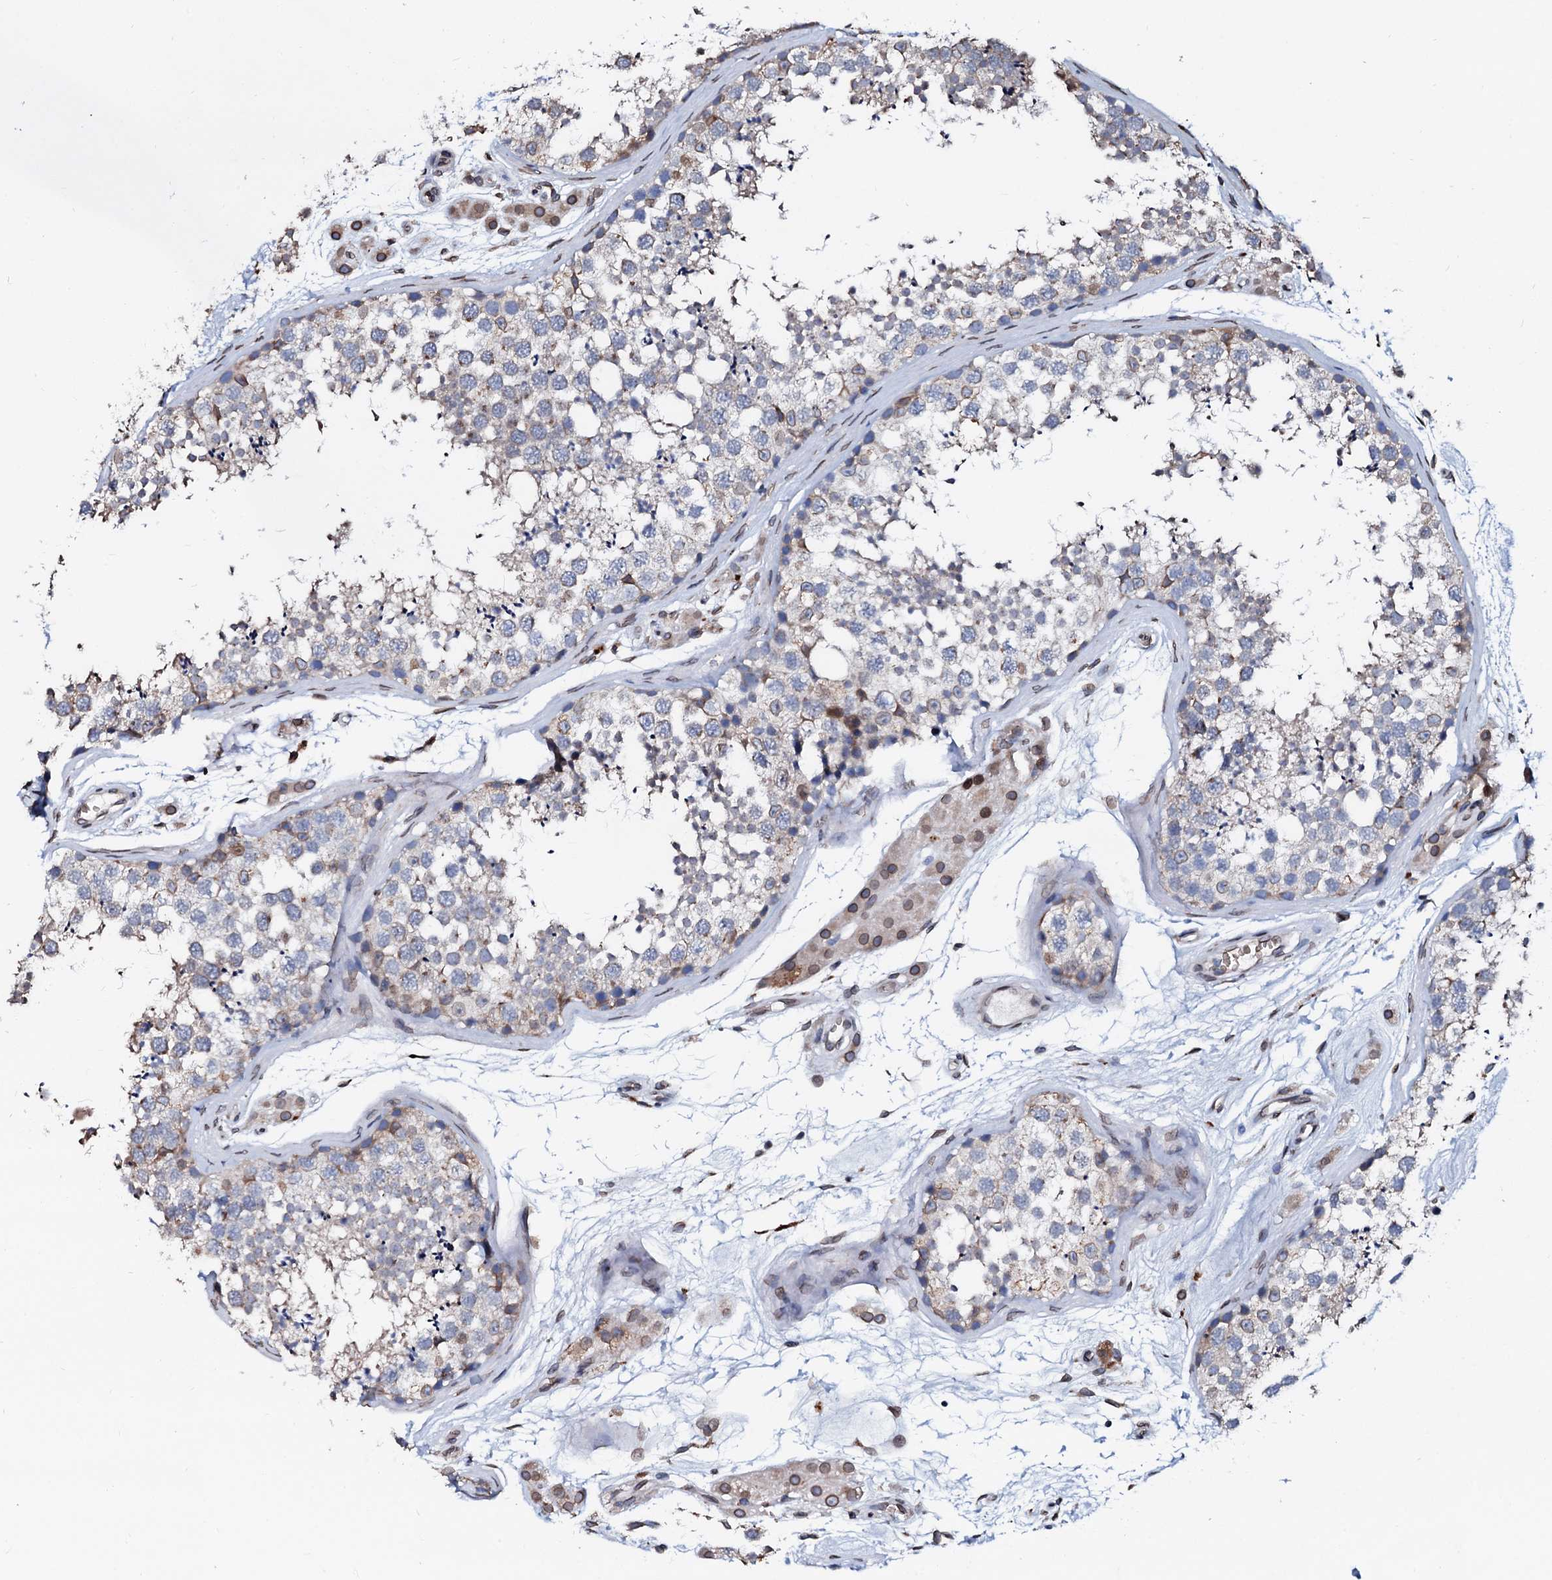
{"staining": {"intensity": "weak", "quantity": "<25%", "location": "cytoplasmic/membranous"}, "tissue": "testis", "cell_type": "Cells in seminiferous ducts", "image_type": "normal", "snomed": [{"axis": "morphology", "description": "Normal tissue, NOS"}, {"axis": "topography", "description": "Testis"}], "caption": "A micrograph of testis stained for a protein reveals no brown staining in cells in seminiferous ducts.", "gene": "NRP2", "patient": {"sex": "male", "age": 56}}